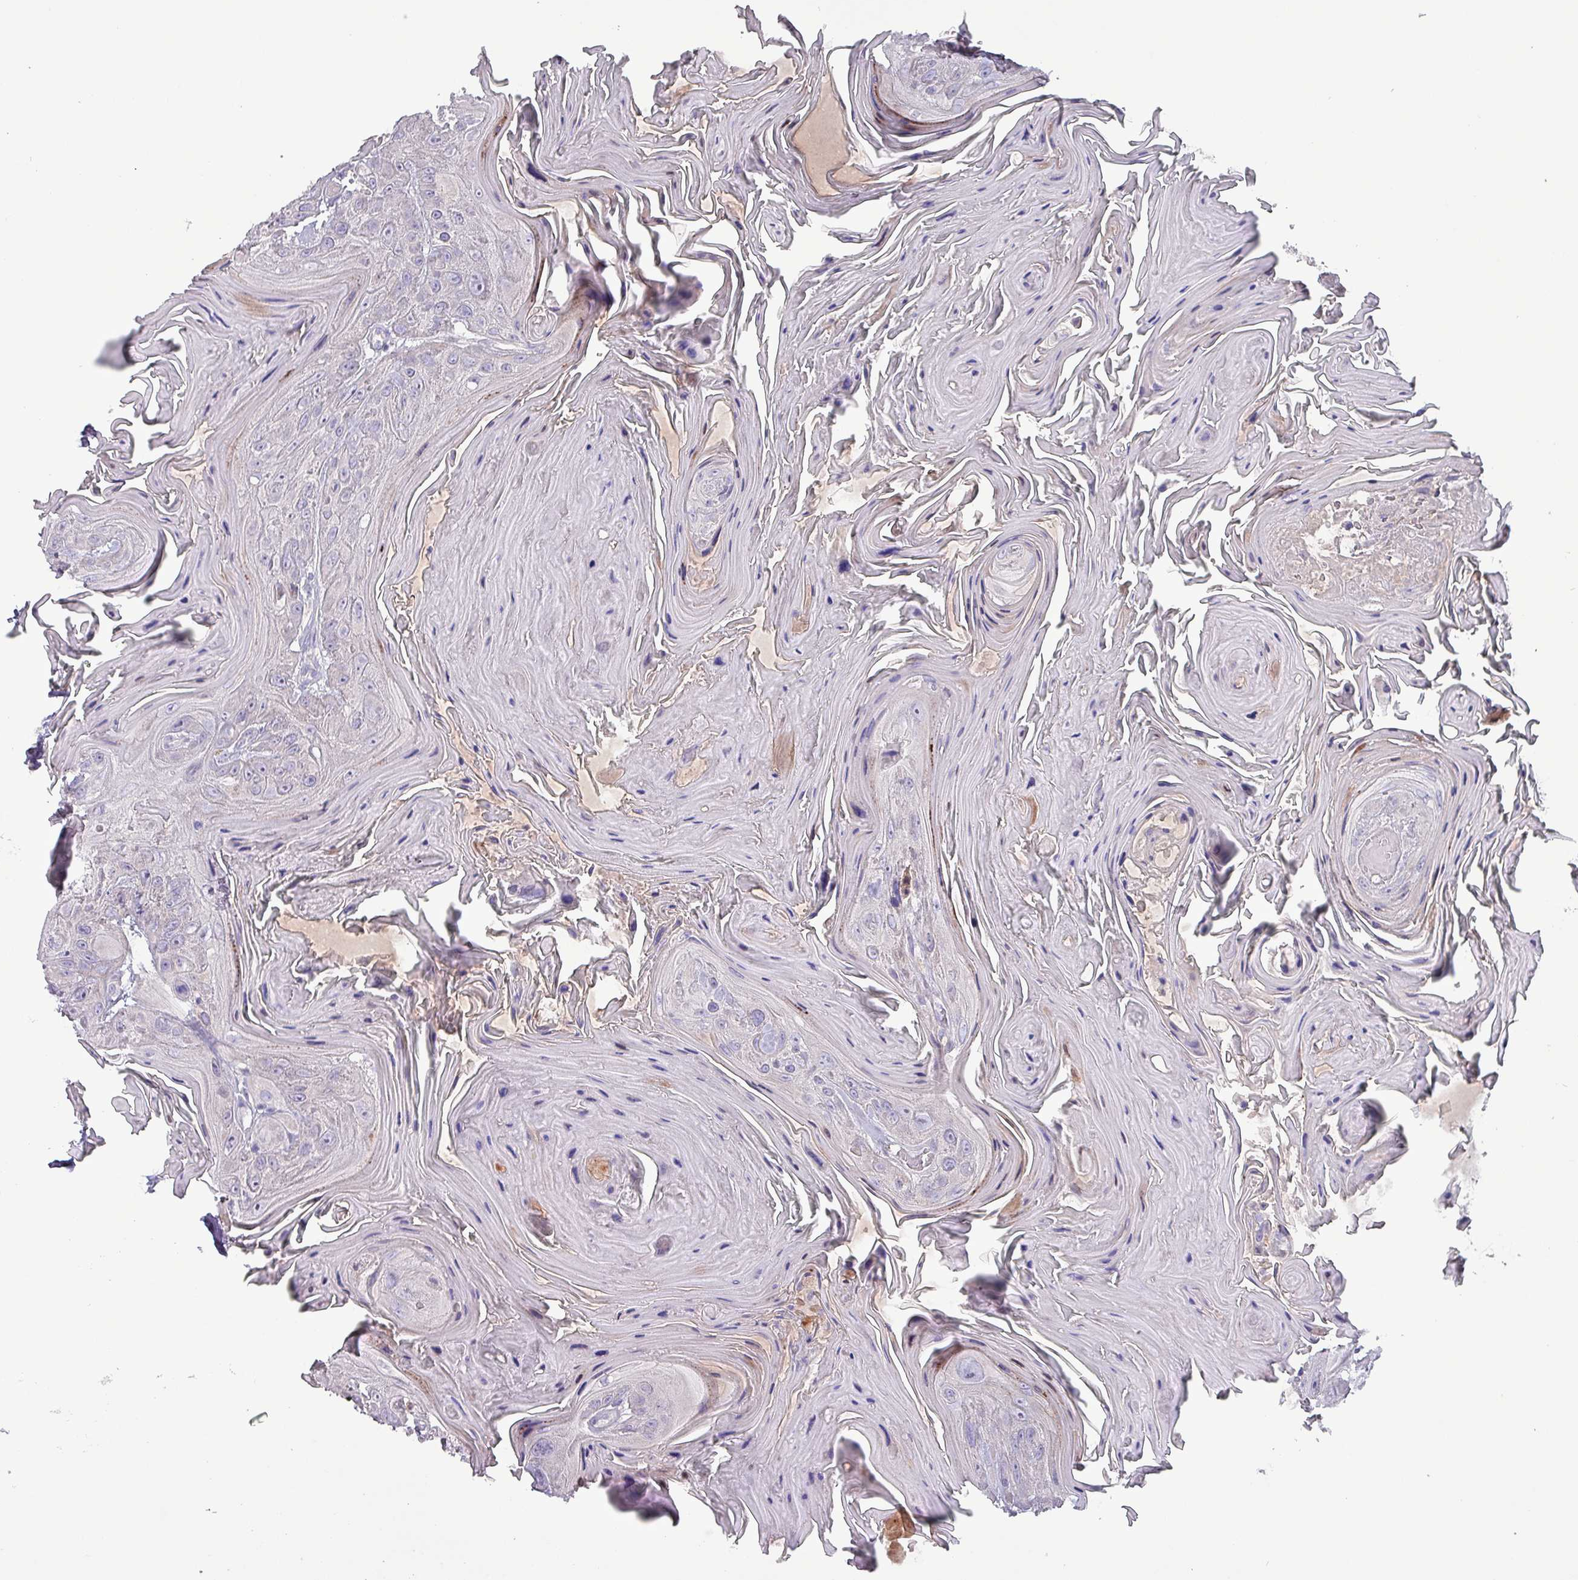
{"staining": {"intensity": "negative", "quantity": "none", "location": "none"}, "tissue": "head and neck cancer", "cell_type": "Tumor cells", "image_type": "cancer", "snomed": [{"axis": "morphology", "description": "Squamous cell carcinoma, NOS"}, {"axis": "topography", "description": "Head-Neck"}], "caption": "Tumor cells are negative for protein expression in human head and neck cancer (squamous cell carcinoma). Brightfield microscopy of immunohistochemistry stained with DAB (brown) and hematoxylin (blue), captured at high magnification.", "gene": "HSD3B7", "patient": {"sex": "female", "age": 59}}